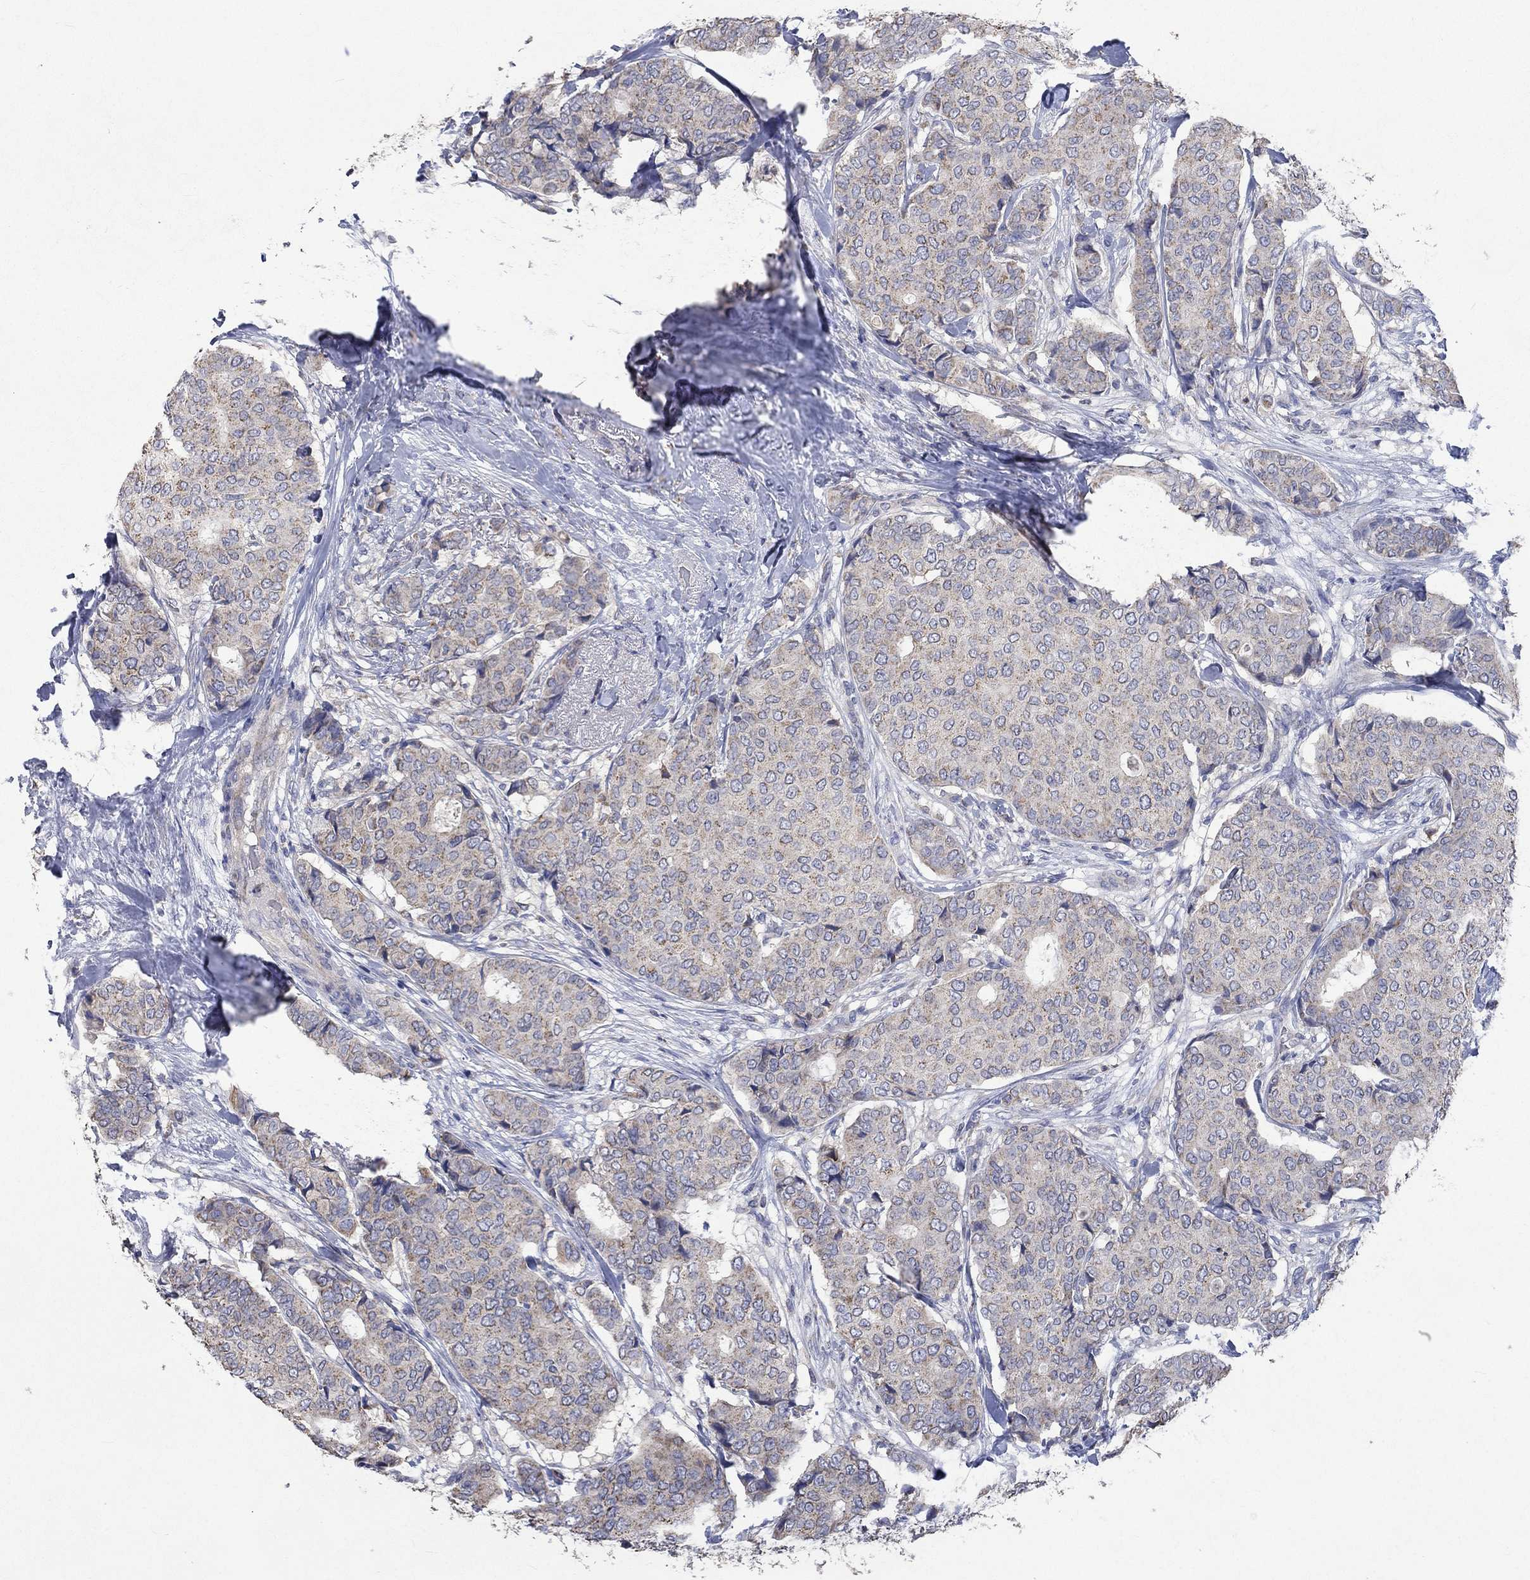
{"staining": {"intensity": "negative", "quantity": "none", "location": "none"}, "tissue": "breast cancer", "cell_type": "Tumor cells", "image_type": "cancer", "snomed": [{"axis": "morphology", "description": "Duct carcinoma"}, {"axis": "topography", "description": "Breast"}], "caption": "The photomicrograph displays no staining of tumor cells in infiltrating ductal carcinoma (breast). (DAB (3,3'-diaminobenzidine) immunohistochemistry visualized using brightfield microscopy, high magnification).", "gene": "UGT8", "patient": {"sex": "female", "age": 75}}